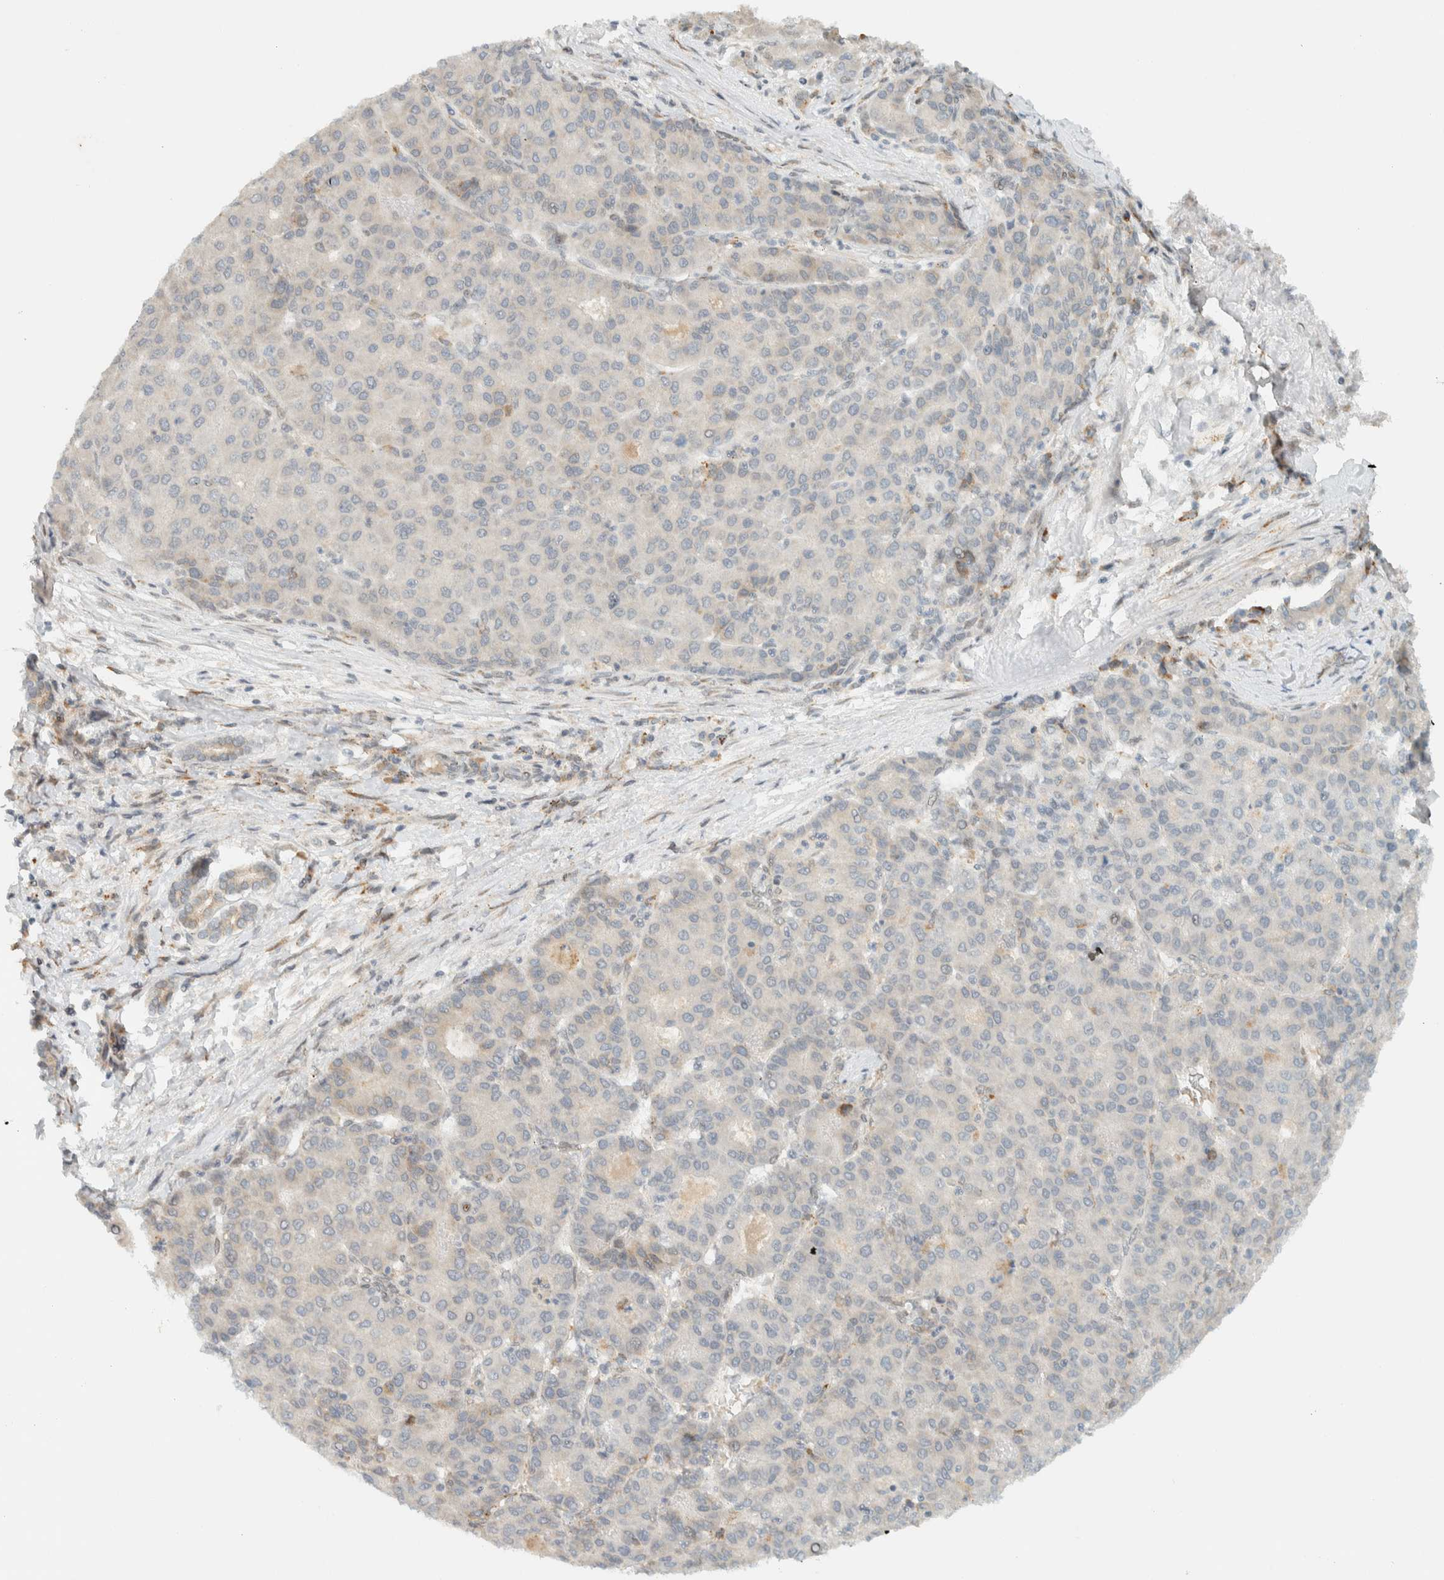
{"staining": {"intensity": "negative", "quantity": "none", "location": "none"}, "tissue": "liver cancer", "cell_type": "Tumor cells", "image_type": "cancer", "snomed": [{"axis": "morphology", "description": "Carcinoma, Hepatocellular, NOS"}, {"axis": "topography", "description": "Liver"}], "caption": "Image shows no significant protein staining in tumor cells of liver hepatocellular carcinoma.", "gene": "ITPRID1", "patient": {"sex": "male", "age": 65}}